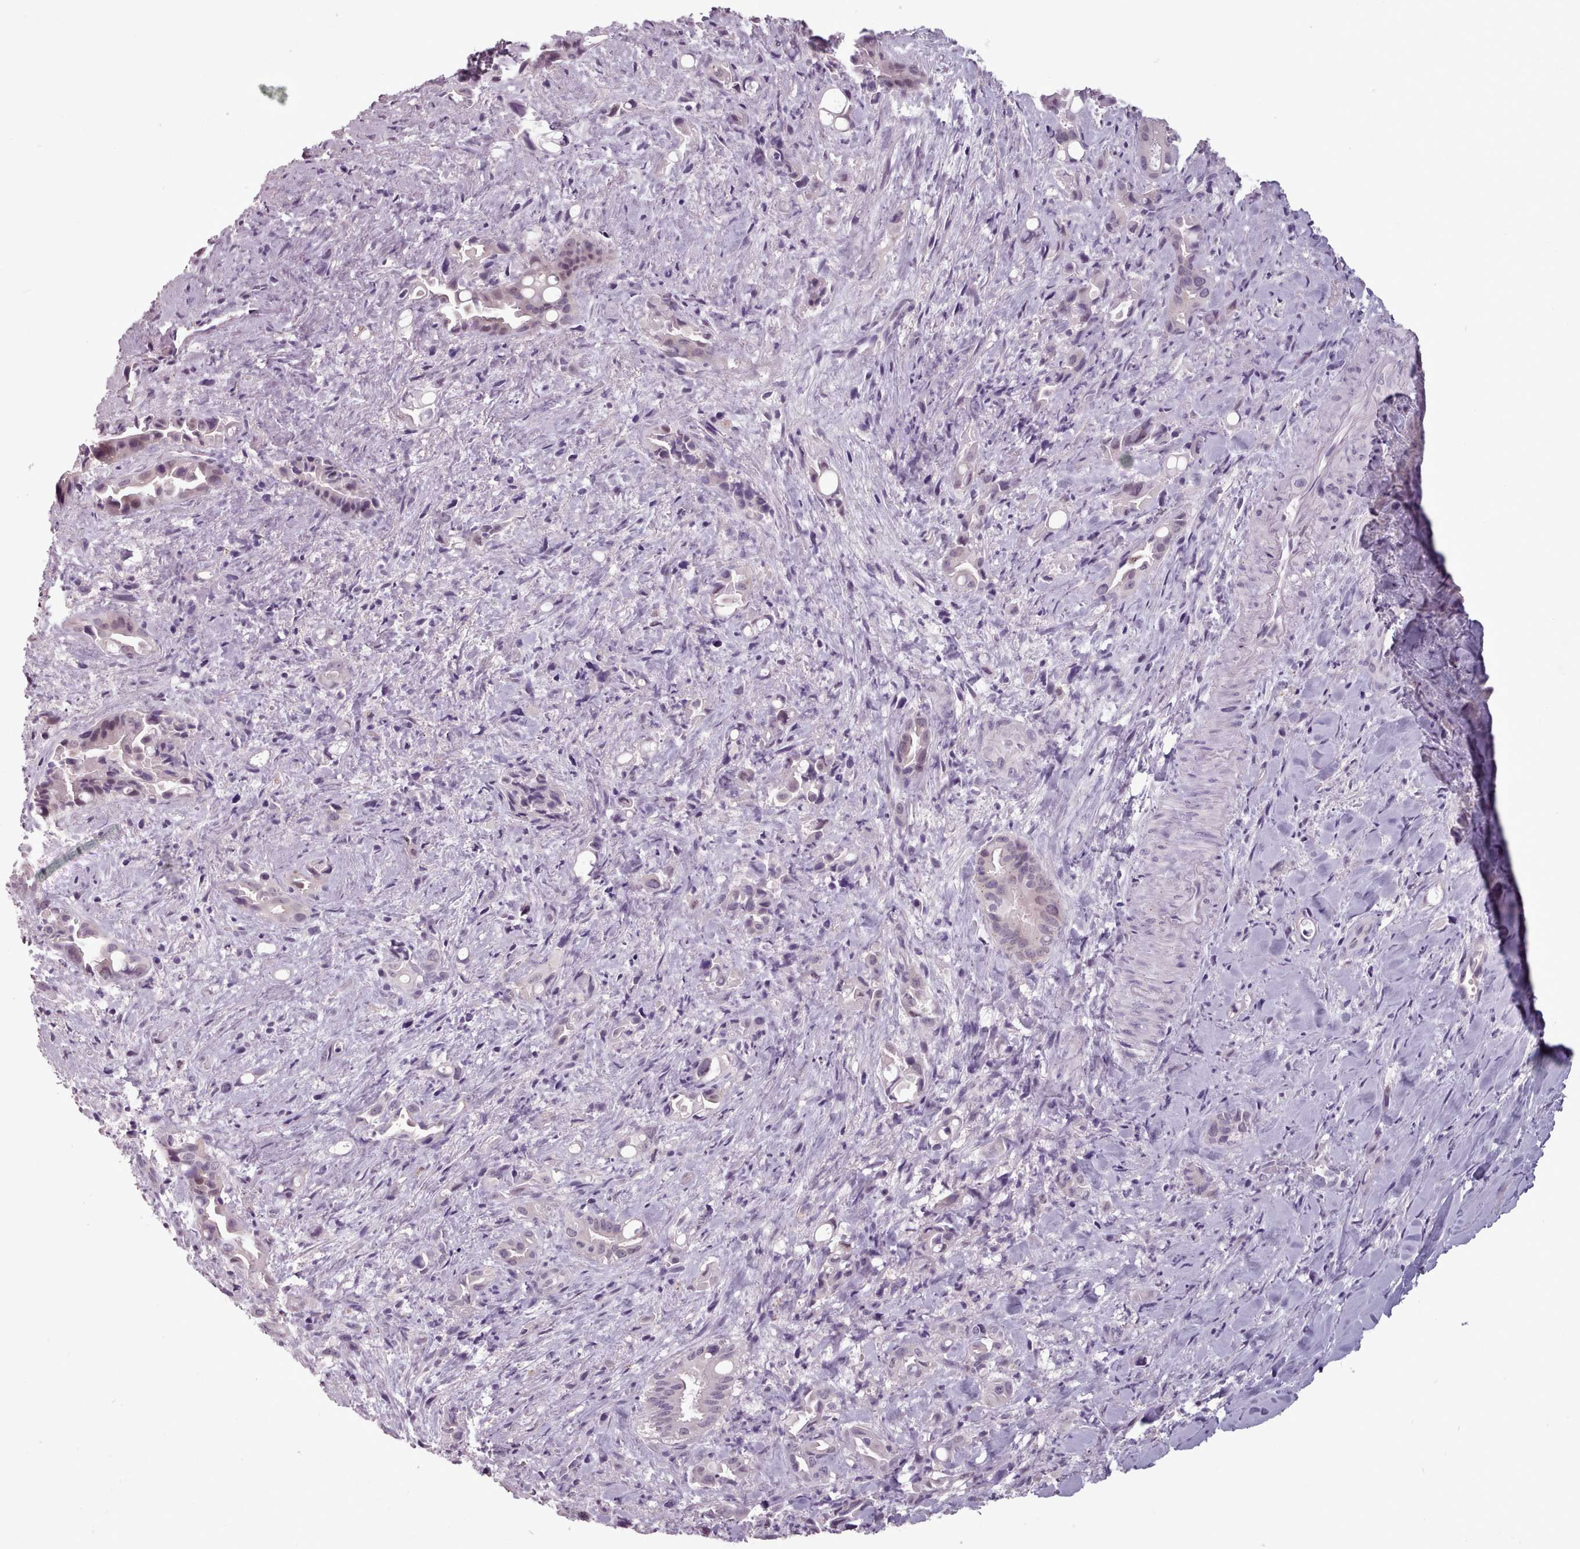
{"staining": {"intensity": "weak", "quantity": "<25%", "location": "nuclear"}, "tissue": "liver cancer", "cell_type": "Tumor cells", "image_type": "cancer", "snomed": [{"axis": "morphology", "description": "Cholangiocarcinoma"}, {"axis": "topography", "description": "Liver"}], "caption": "This is a histopathology image of immunohistochemistry staining of liver cholangiocarcinoma, which shows no staining in tumor cells.", "gene": "PBX4", "patient": {"sex": "female", "age": 68}}